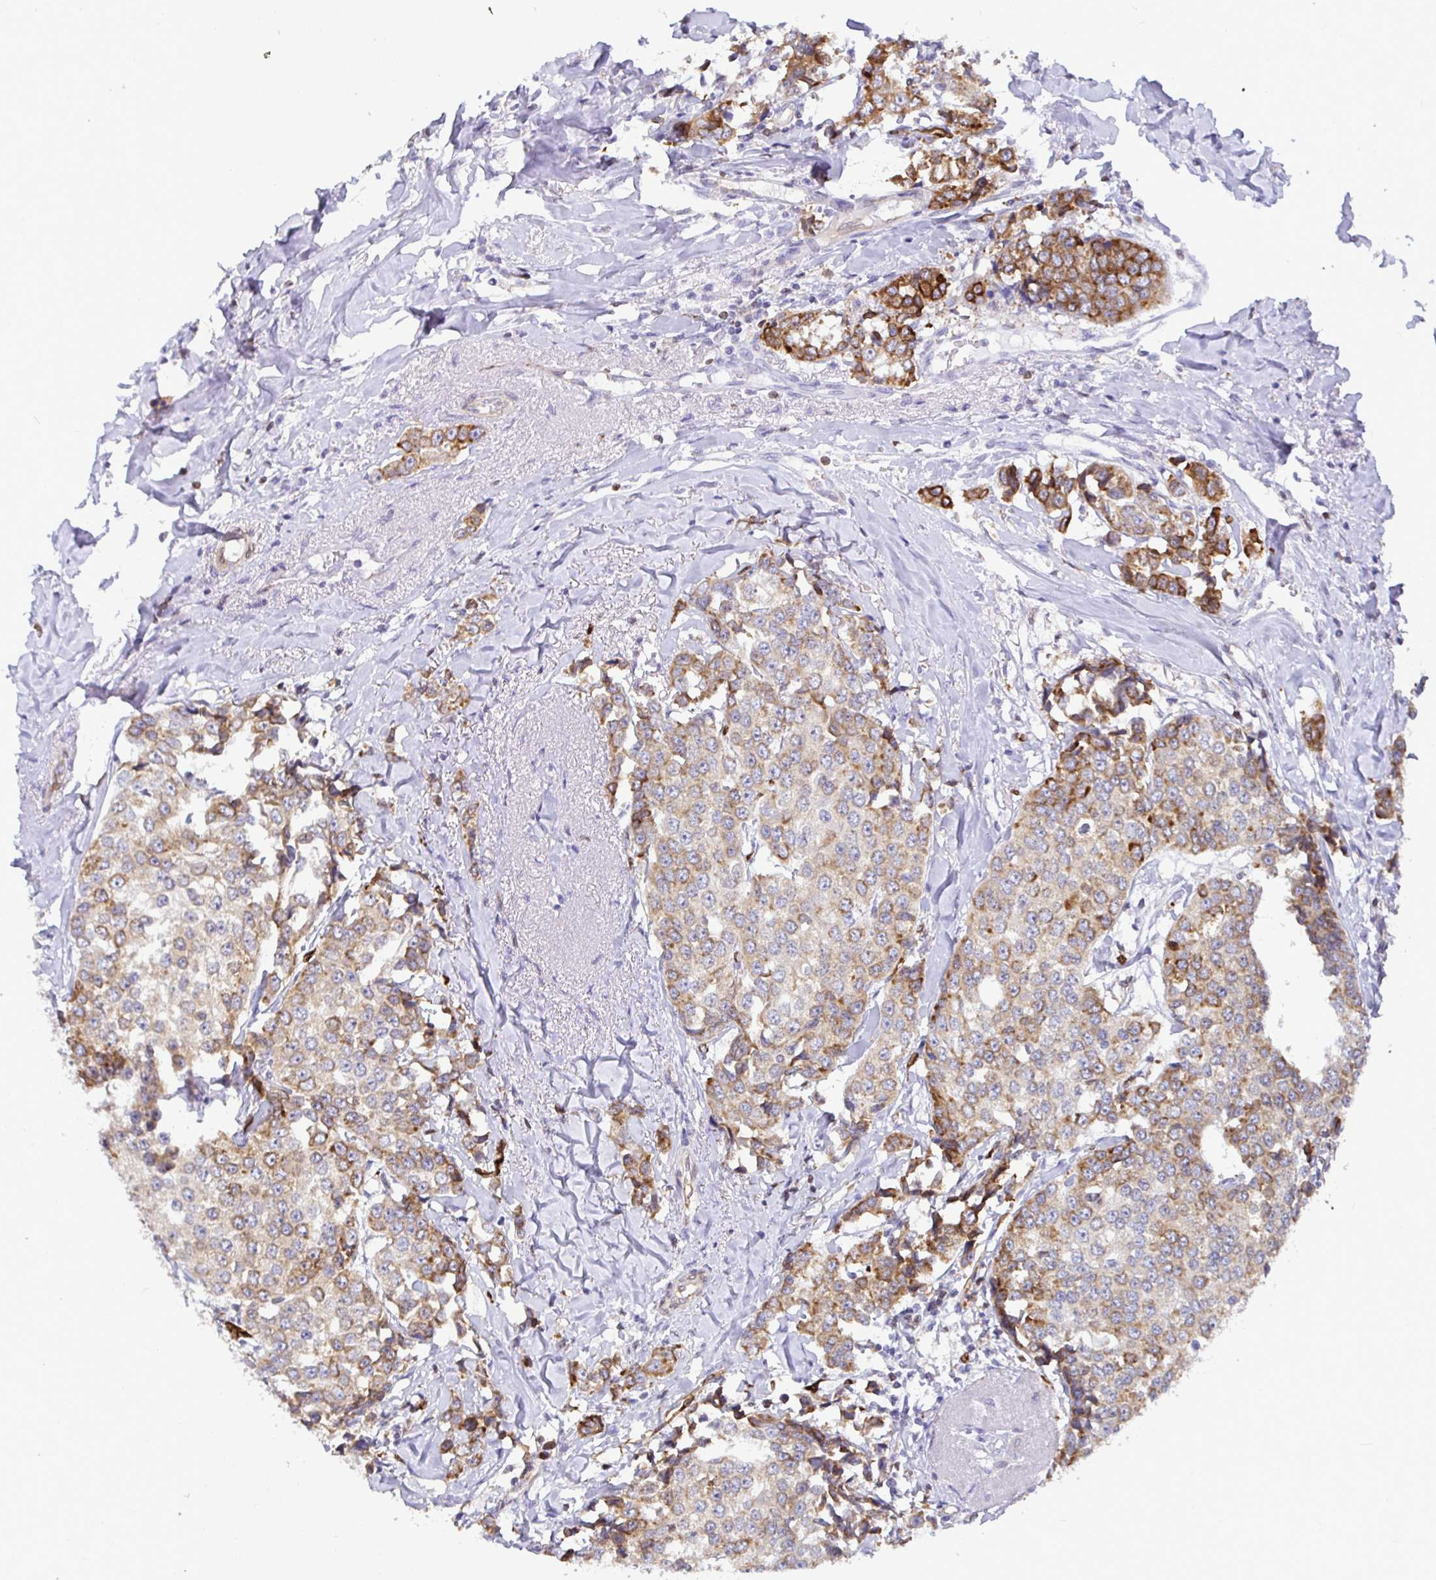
{"staining": {"intensity": "moderate", "quantity": "25%-75%", "location": "cytoplasmic/membranous"}, "tissue": "breast cancer", "cell_type": "Tumor cells", "image_type": "cancer", "snomed": [{"axis": "morphology", "description": "Duct carcinoma"}, {"axis": "topography", "description": "Breast"}], "caption": "Human breast cancer (intraductal carcinoma) stained with a brown dye reveals moderate cytoplasmic/membranous positive expression in about 25%-75% of tumor cells.", "gene": "TP53I11", "patient": {"sex": "female", "age": 80}}